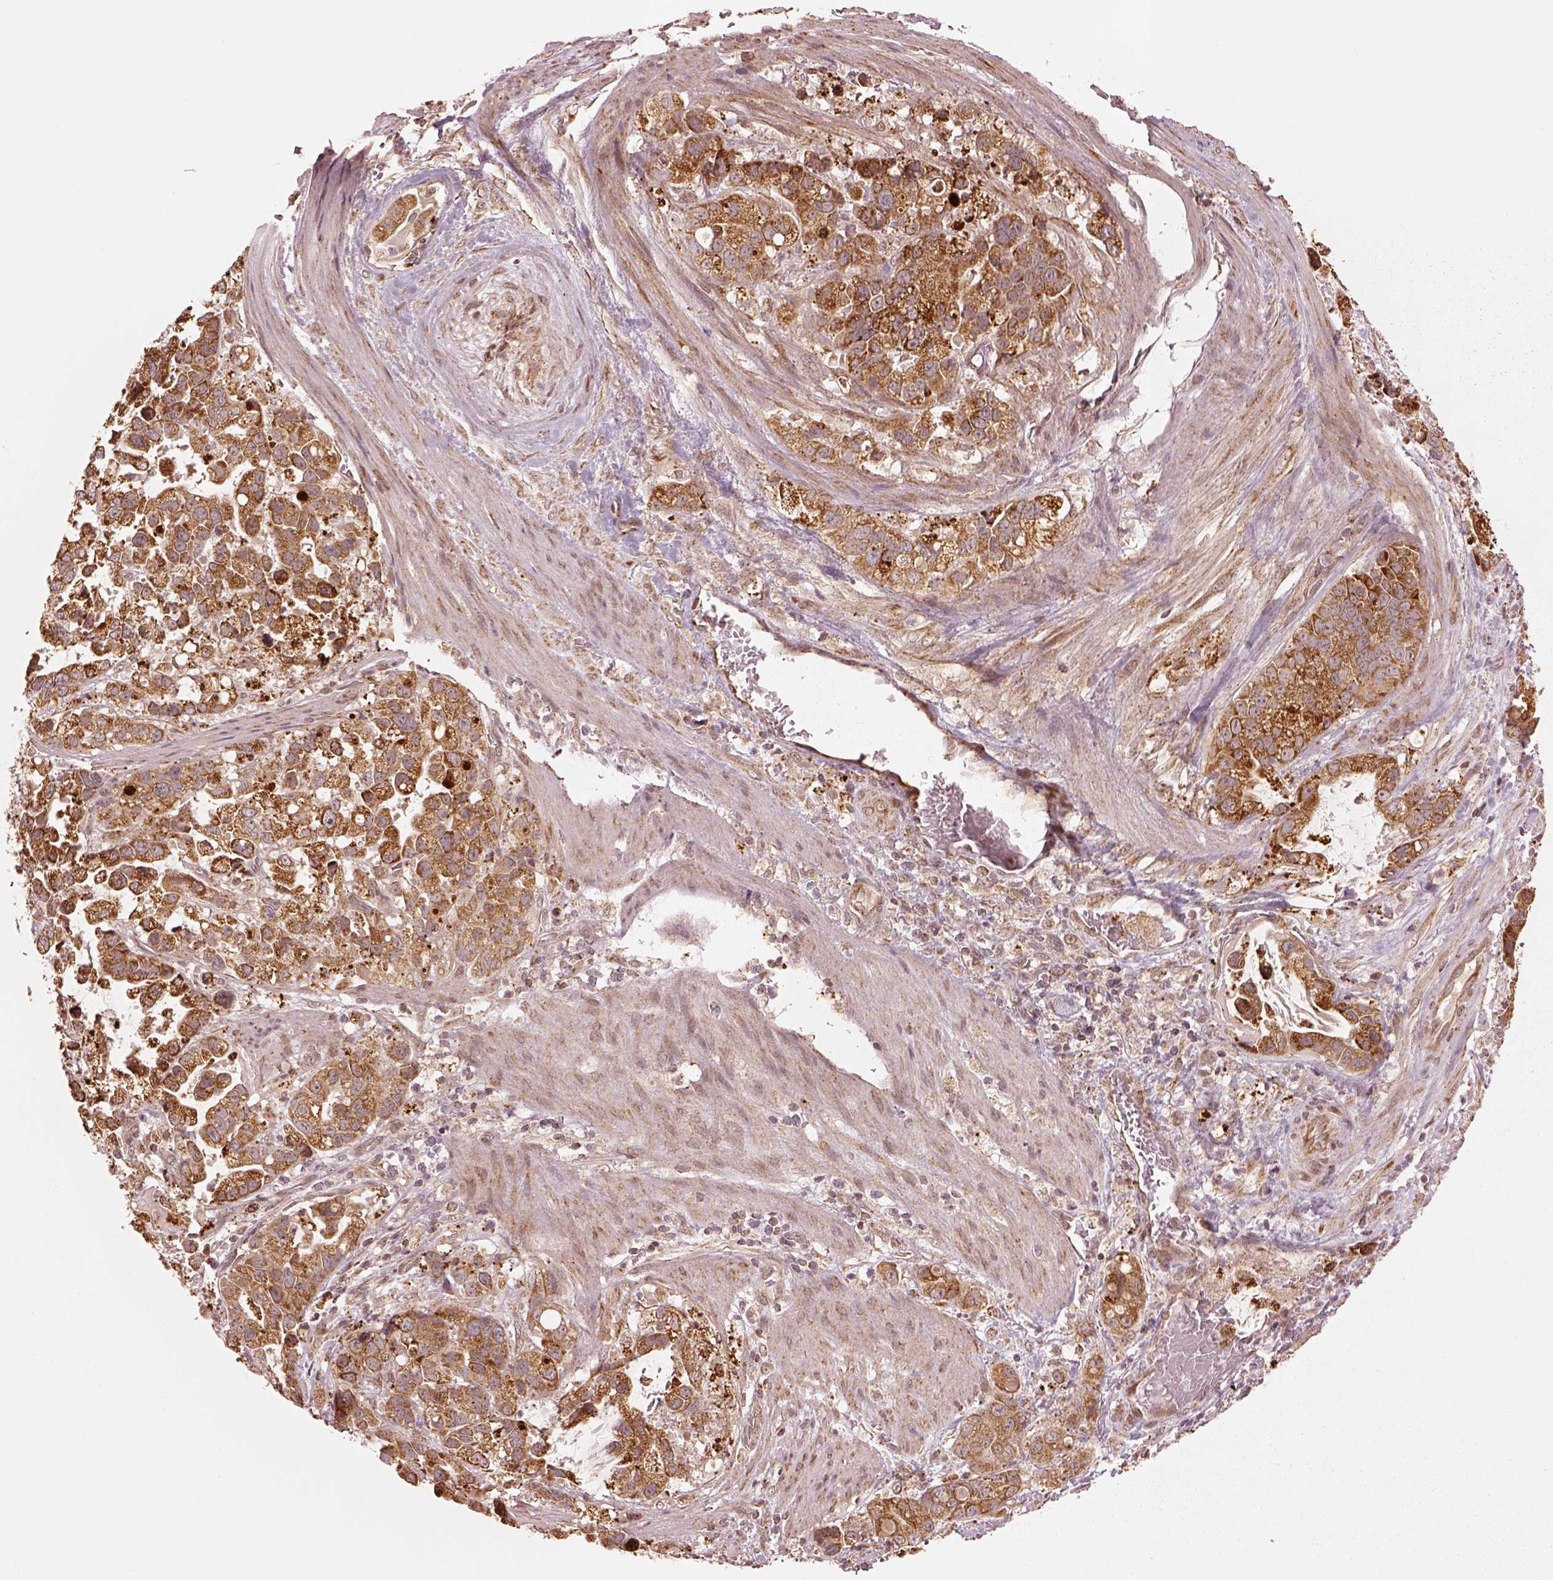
{"staining": {"intensity": "moderate", "quantity": ">75%", "location": "cytoplasmic/membranous"}, "tissue": "stomach cancer", "cell_type": "Tumor cells", "image_type": "cancer", "snomed": [{"axis": "morphology", "description": "Adenocarcinoma, NOS"}, {"axis": "topography", "description": "Stomach"}], "caption": "Moderate cytoplasmic/membranous positivity is present in about >75% of tumor cells in stomach cancer (adenocarcinoma). The protein of interest is stained brown, and the nuclei are stained in blue (DAB IHC with brightfield microscopy, high magnification).", "gene": "SEL1L3", "patient": {"sex": "male", "age": 59}}